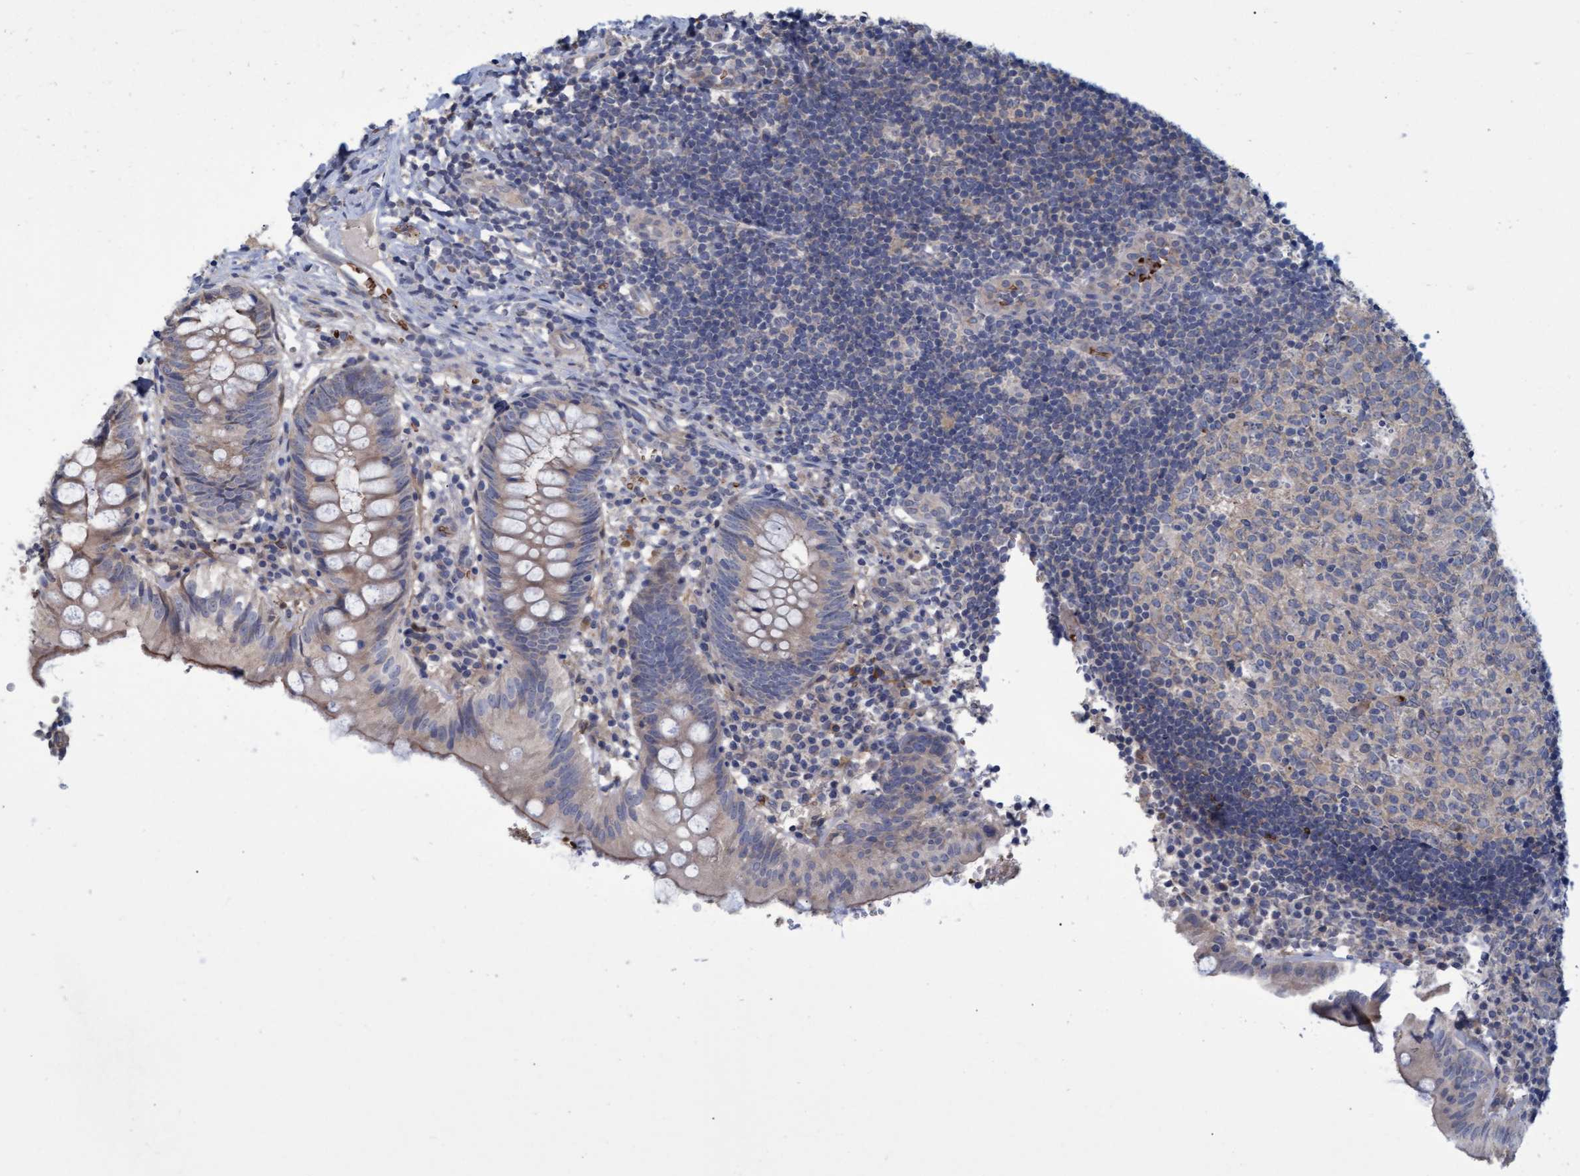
{"staining": {"intensity": "weak", "quantity": "25%-75%", "location": "cytoplasmic/membranous"}, "tissue": "appendix", "cell_type": "Glandular cells", "image_type": "normal", "snomed": [{"axis": "morphology", "description": "Normal tissue, NOS"}, {"axis": "topography", "description": "Appendix"}], "caption": "Appendix stained with immunohistochemistry reveals weak cytoplasmic/membranous expression in approximately 25%-75% of glandular cells.", "gene": "NAA15", "patient": {"sex": "male", "age": 8}}